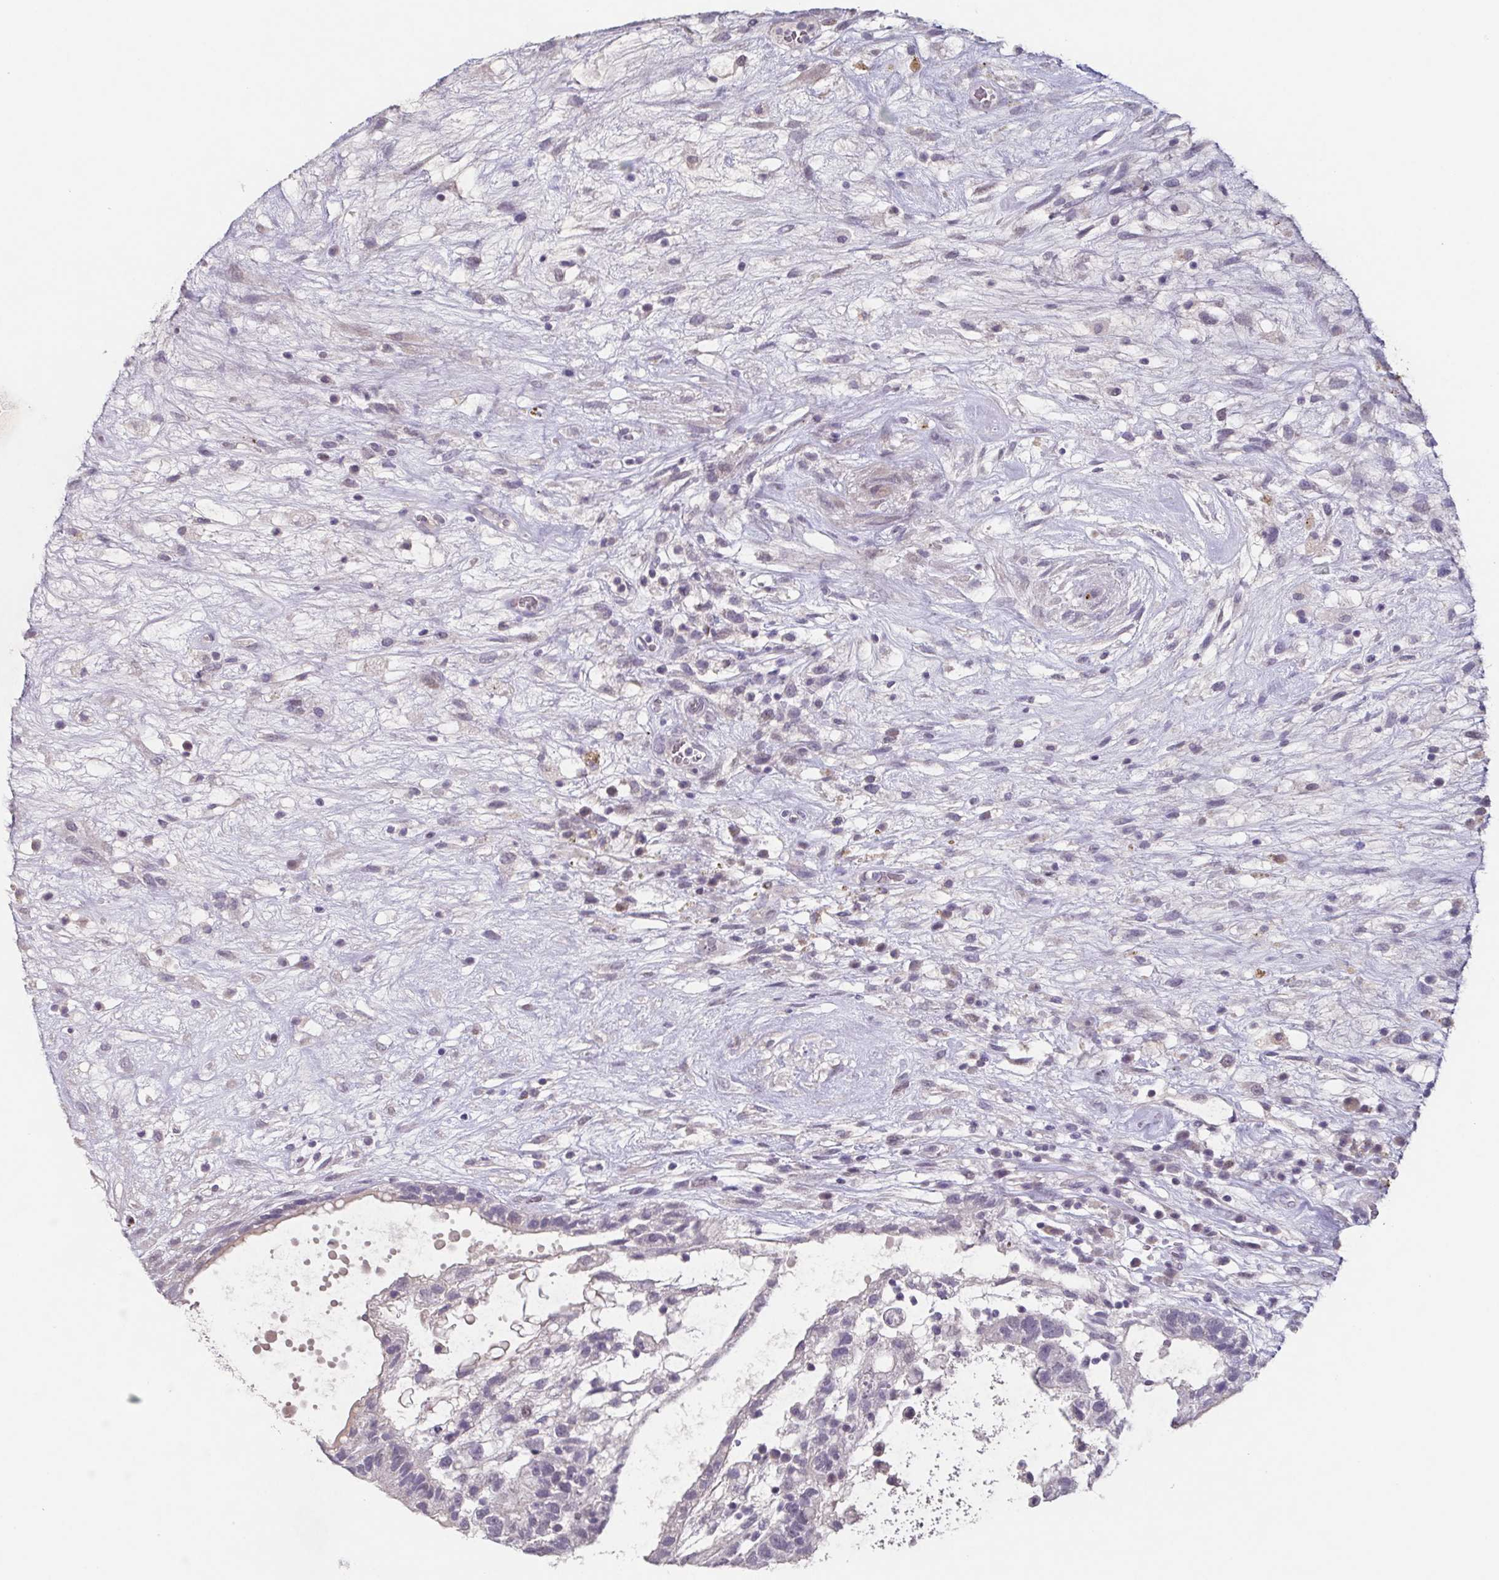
{"staining": {"intensity": "negative", "quantity": "none", "location": "none"}, "tissue": "testis cancer", "cell_type": "Tumor cells", "image_type": "cancer", "snomed": [{"axis": "morphology", "description": "Normal tissue, NOS"}, {"axis": "morphology", "description": "Carcinoma, Embryonal, NOS"}, {"axis": "topography", "description": "Testis"}], "caption": "Immunohistochemistry (IHC) histopathology image of neoplastic tissue: testis cancer stained with DAB (3,3'-diaminobenzidine) demonstrates no significant protein expression in tumor cells.", "gene": "GHRL", "patient": {"sex": "male", "age": 32}}